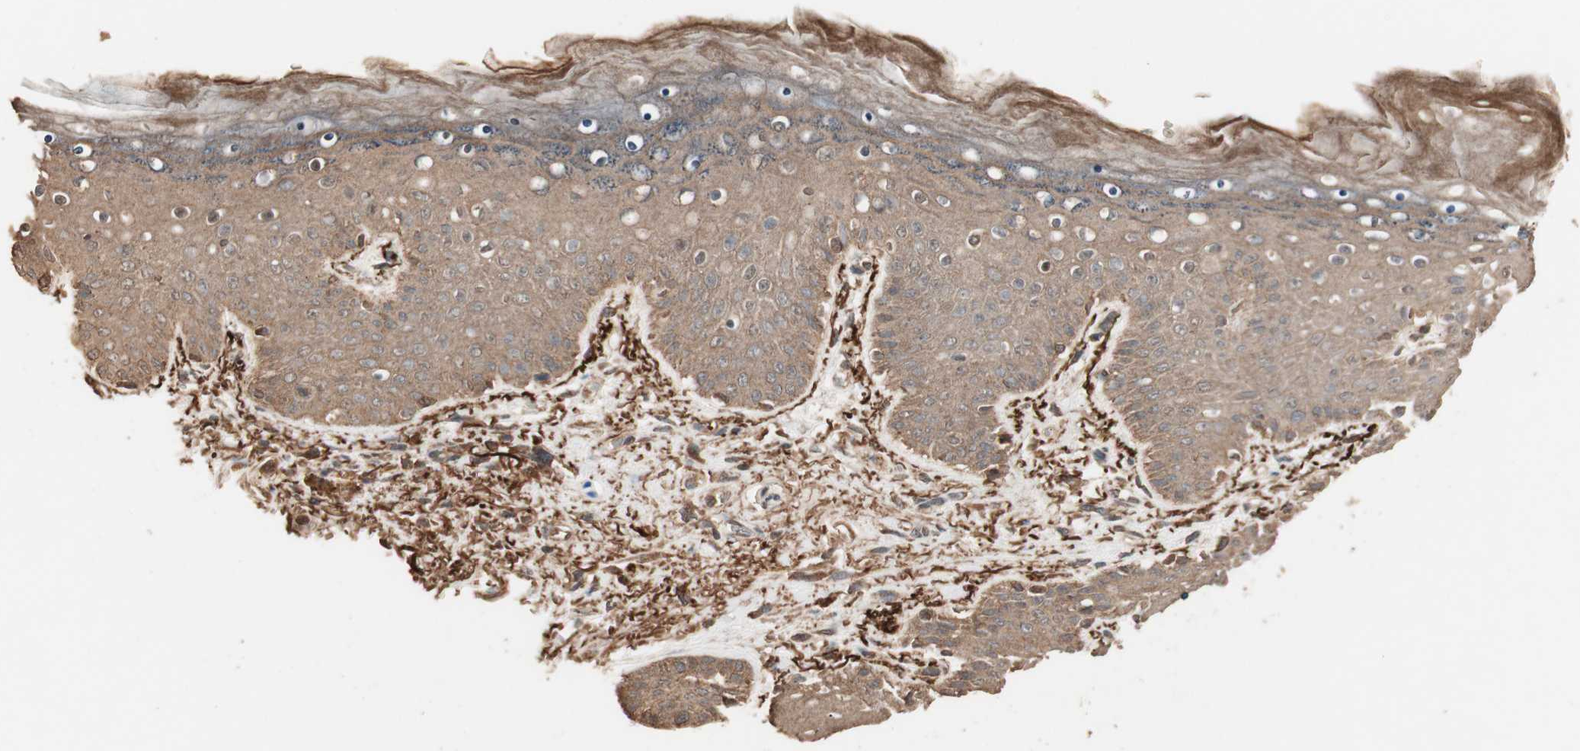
{"staining": {"intensity": "strong", "quantity": ">75%", "location": "cytoplasmic/membranous,nuclear"}, "tissue": "skin", "cell_type": "Epidermal cells", "image_type": "normal", "snomed": [{"axis": "morphology", "description": "Normal tissue, NOS"}, {"axis": "topography", "description": "Anal"}], "caption": "Immunohistochemistry micrograph of benign skin: human skin stained using IHC demonstrates high levels of strong protein expression localized specifically in the cytoplasmic/membranous,nuclear of epidermal cells, appearing as a cytoplasmic/membranous,nuclear brown color.", "gene": "USP20", "patient": {"sex": "female", "age": 46}}